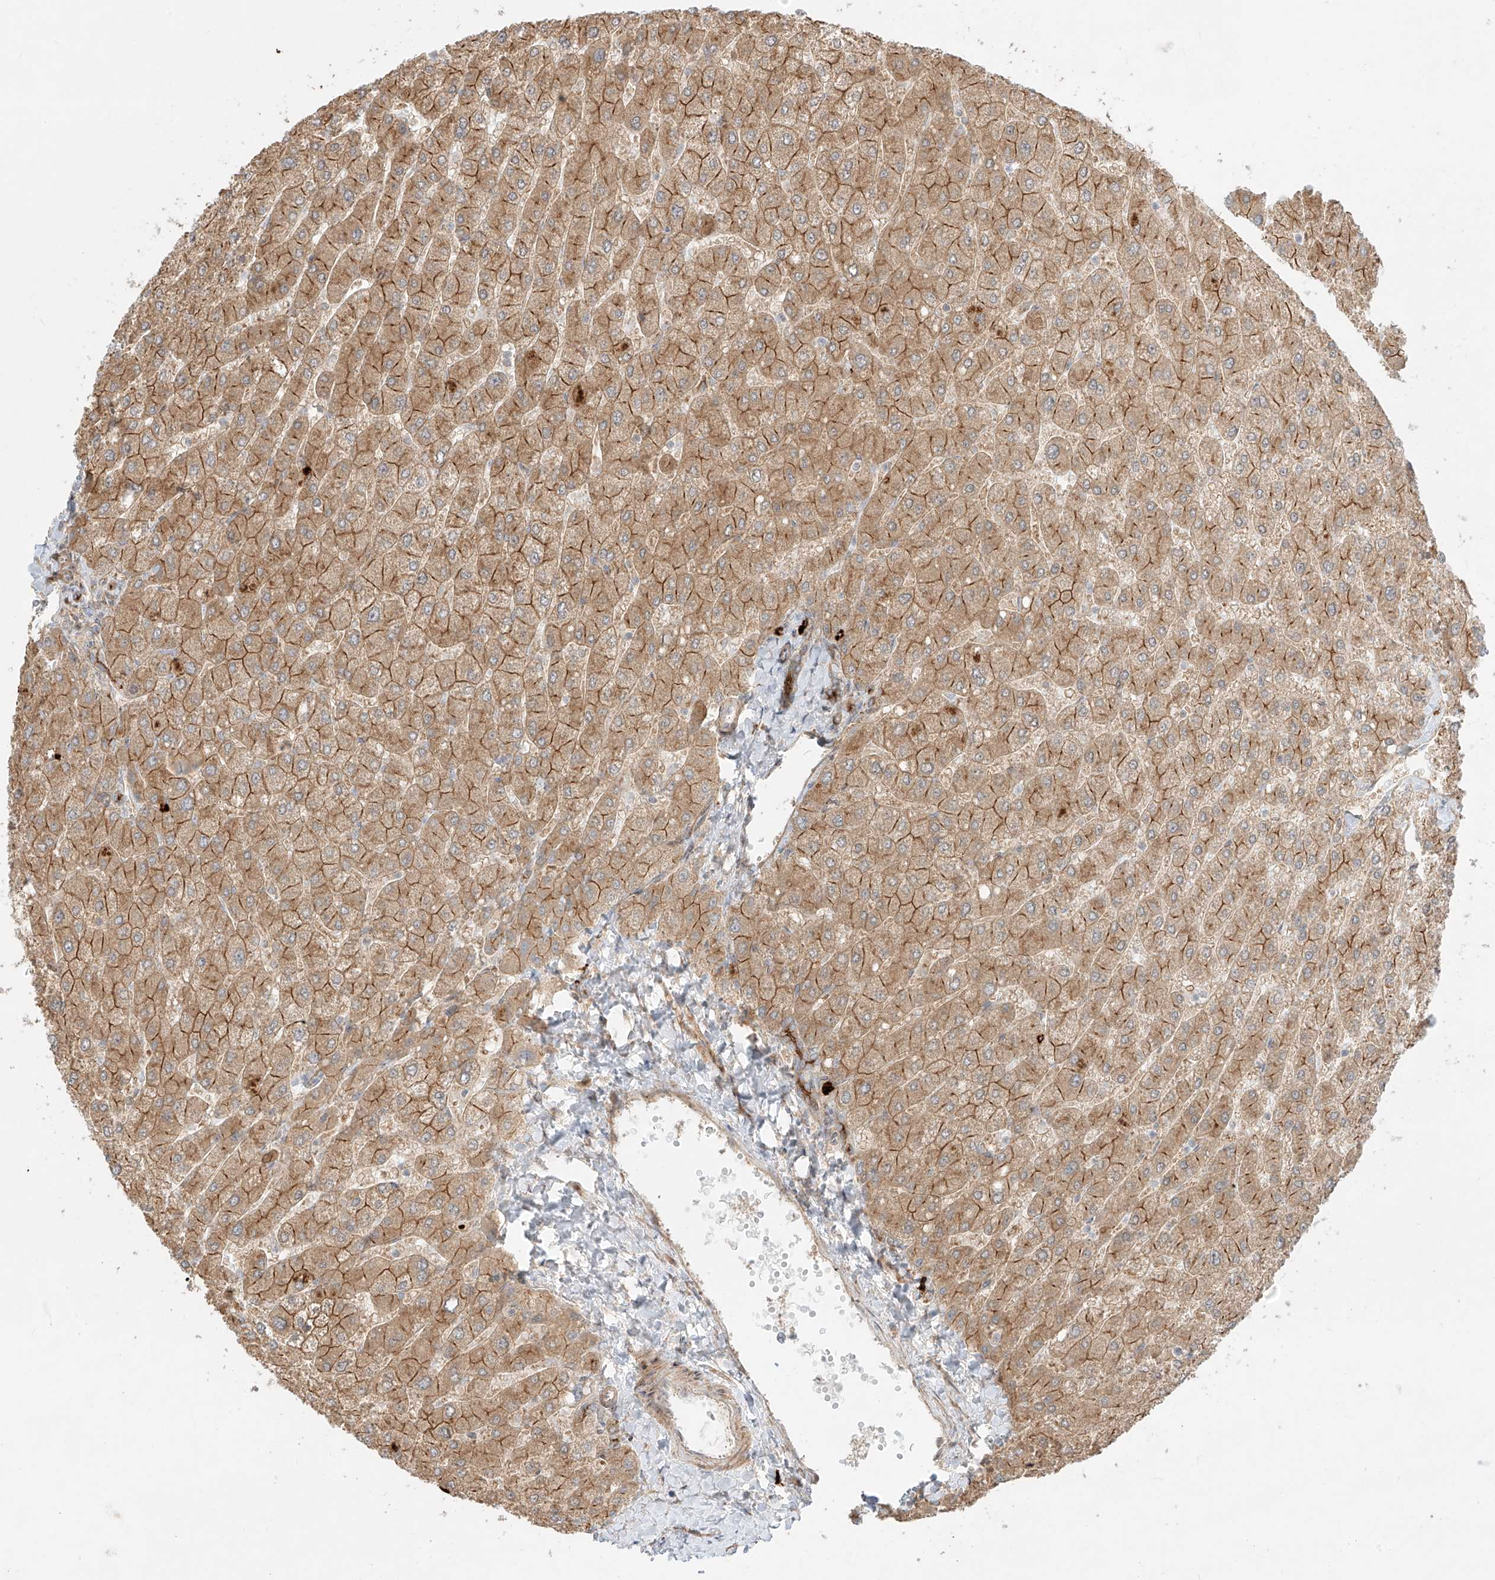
{"staining": {"intensity": "moderate", "quantity": ">75%", "location": "cytoplasmic/membranous"}, "tissue": "liver", "cell_type": "Cholangiocytes", "image_type": "normal", "snomed": [{"axis": "morphology", "description": "Normal tissue, NOS"}, {"axis": "topography", "description": "Liver"}], "caption": "Liver stained with a brown dye shows moderate cytoplasmic/membranous positive expression in approximately >75% of cholangiocytes.", "gene": "ZNF287", "patient": {"sex": "male", "age": 55}}